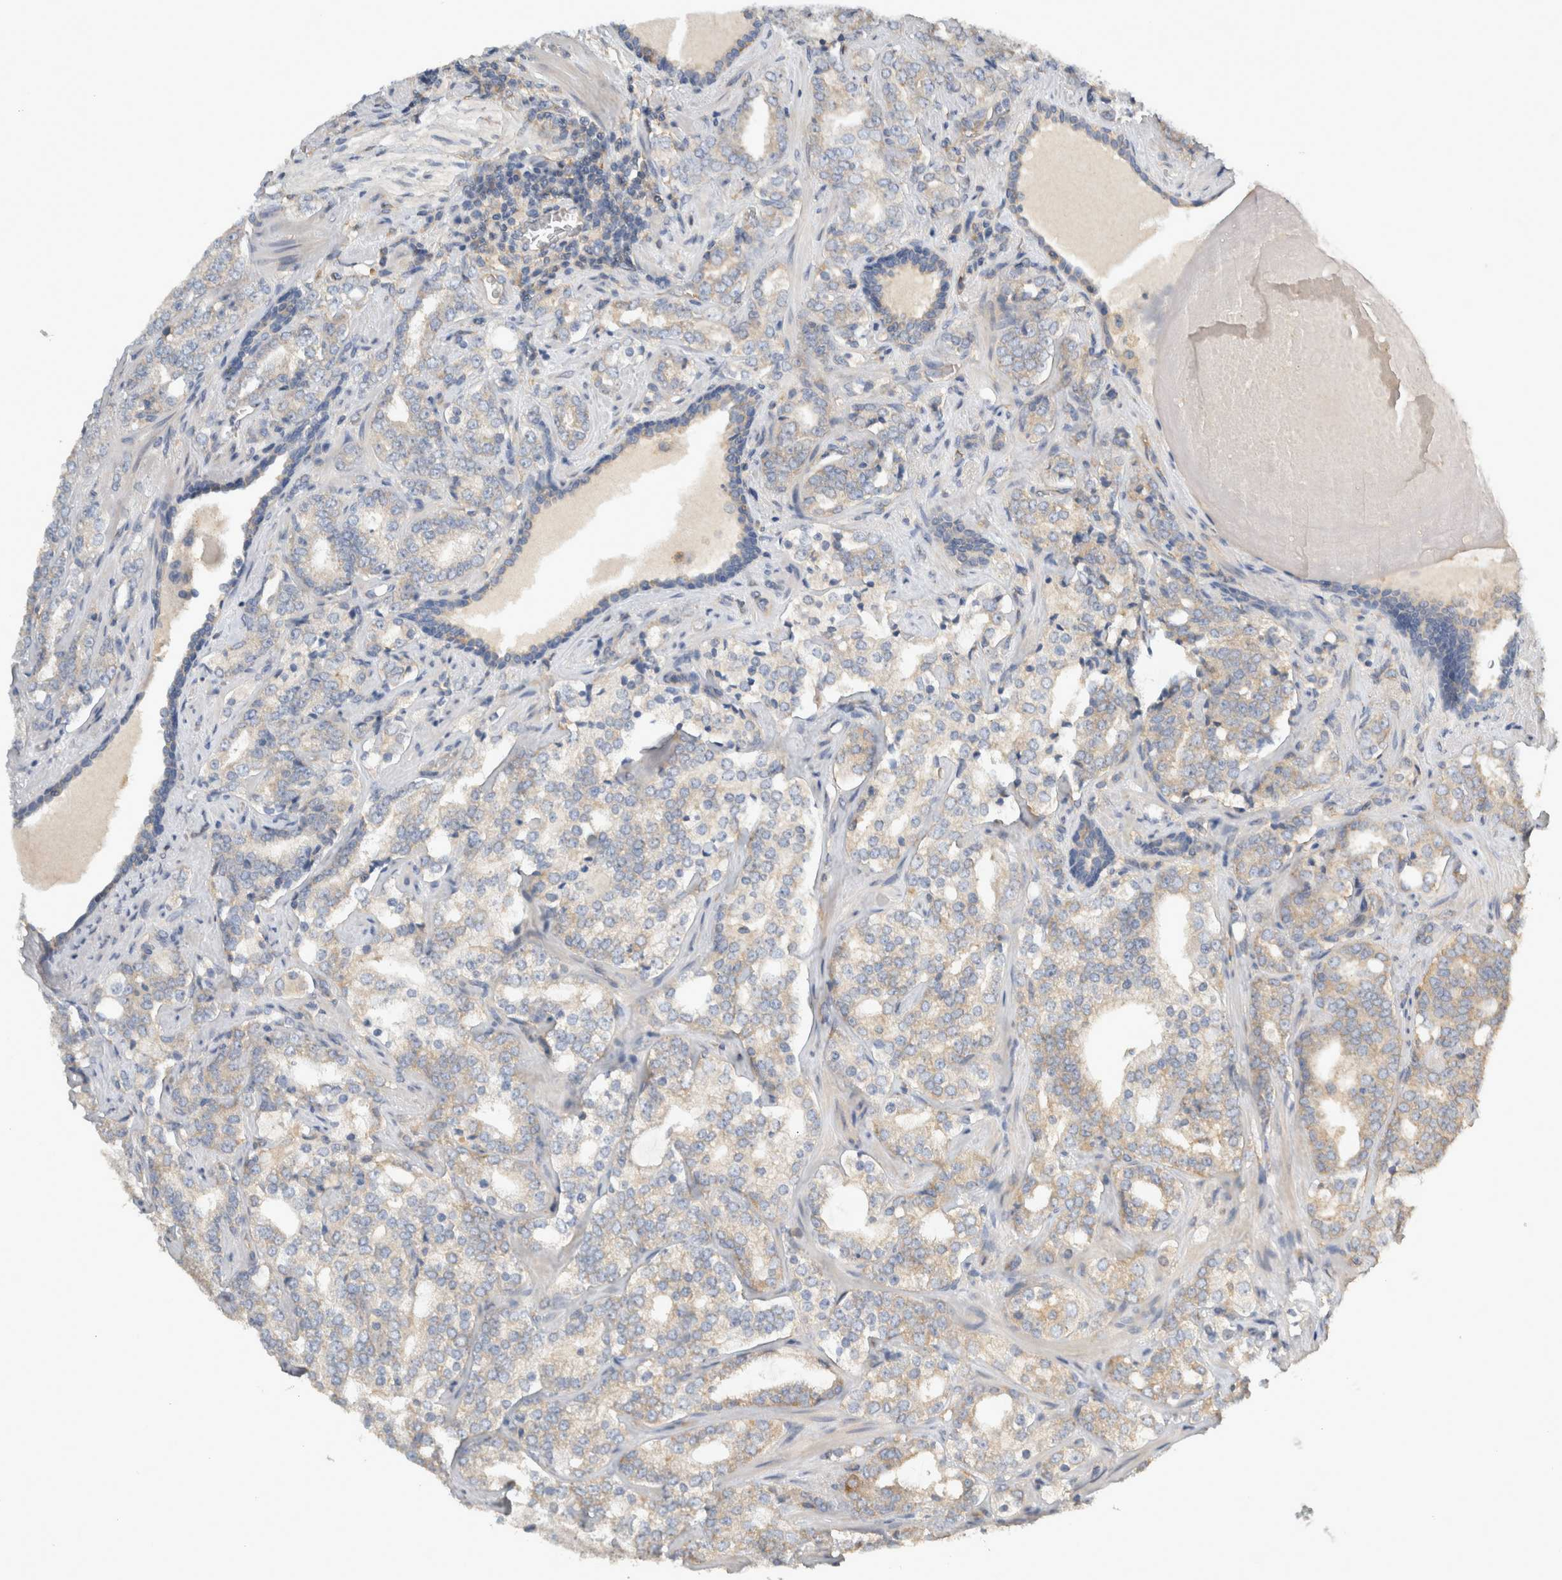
{"staining": {"intensity": "weak", "quantity": "25%-75%", "location": "cytoplasmic/membranous"}, "tissue": "prostate cancer", "cell_type": "Tumor cells", "image_type": "cancer", "snomed": [{"axis": "morphology", "description": "Adenocarcinoma, High grade"}, {"axis": "topography", "description": "Prostate"}], "caption": "Weak cytoplasmic/membranous positivity is appreciated in approximately 25%-75% of tumor cells in prostate cancer (high-grade adenocarcinoma). The staining is performed using DAB (3,3'-diaminobenzidine) brown chromogen to label protein expression. The nuclei are counter-stained blue using hematoxylin.", "gene": "EIF4G3", "patient": {"sex": "male", "age": 64}}